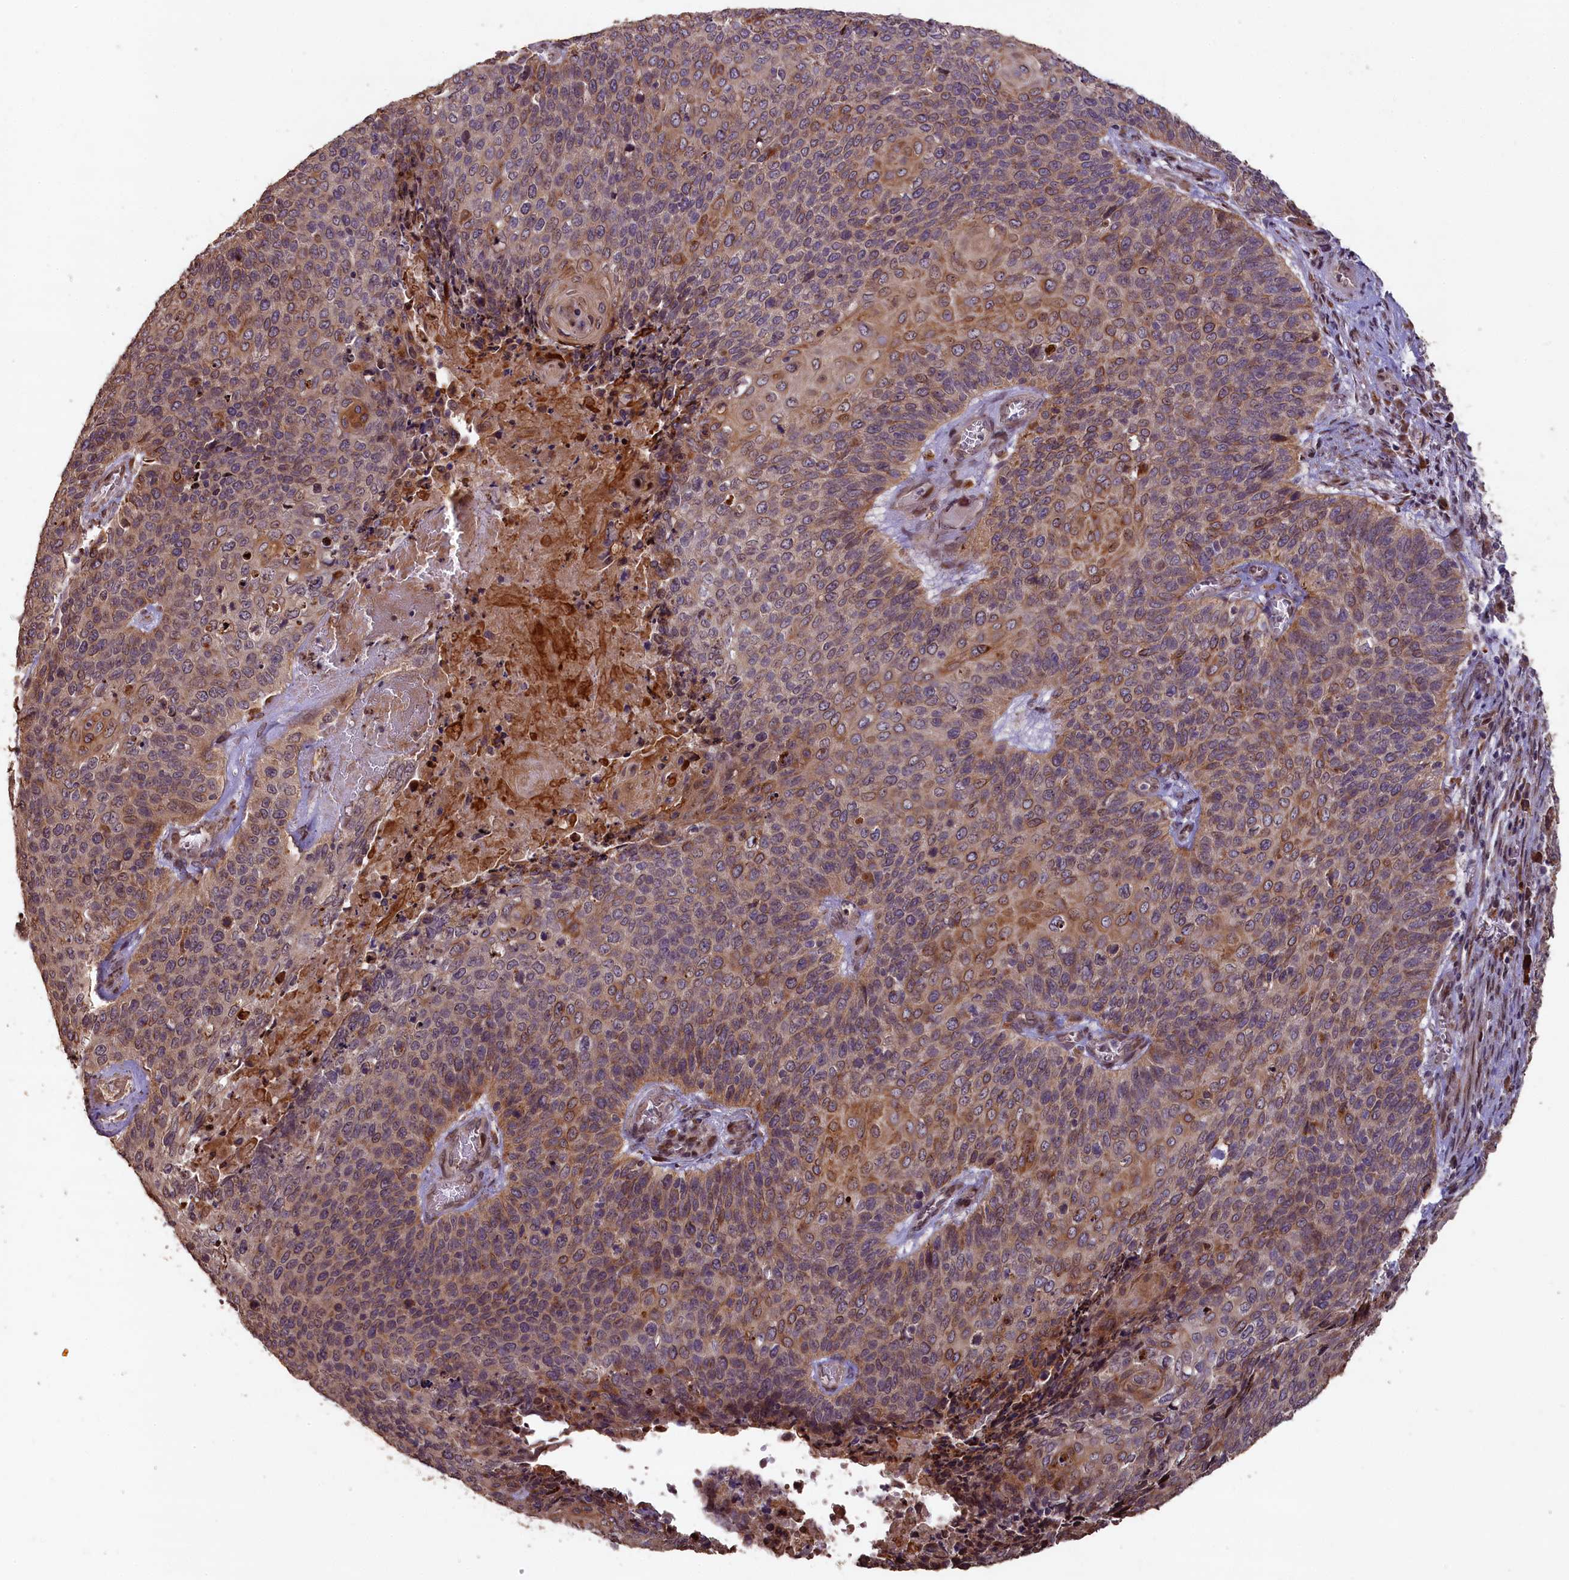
{"staining": {"intensity": "moderate", "quantity": "25%-75%", "location": "cytoplasmic/membranous"}, "tissue": "cervical cancer", "cell_type": "Tumor cells", "image_type": "cancer", "snomed": [{"axis": "morphology", "description": "Squamous cell carcinoma, NOS"}, {"axis": "topography", "description": "Cervix"}], "caption": "Tumor cells demonstrate medium levels of moderate cytoplasmic/membranous expression in approximately 25%-75% of cells in human cervical cancer (squamous cell carcinoma).", "gene": "SLC38A7", "patient": {"sex": "female", "age": 39}}